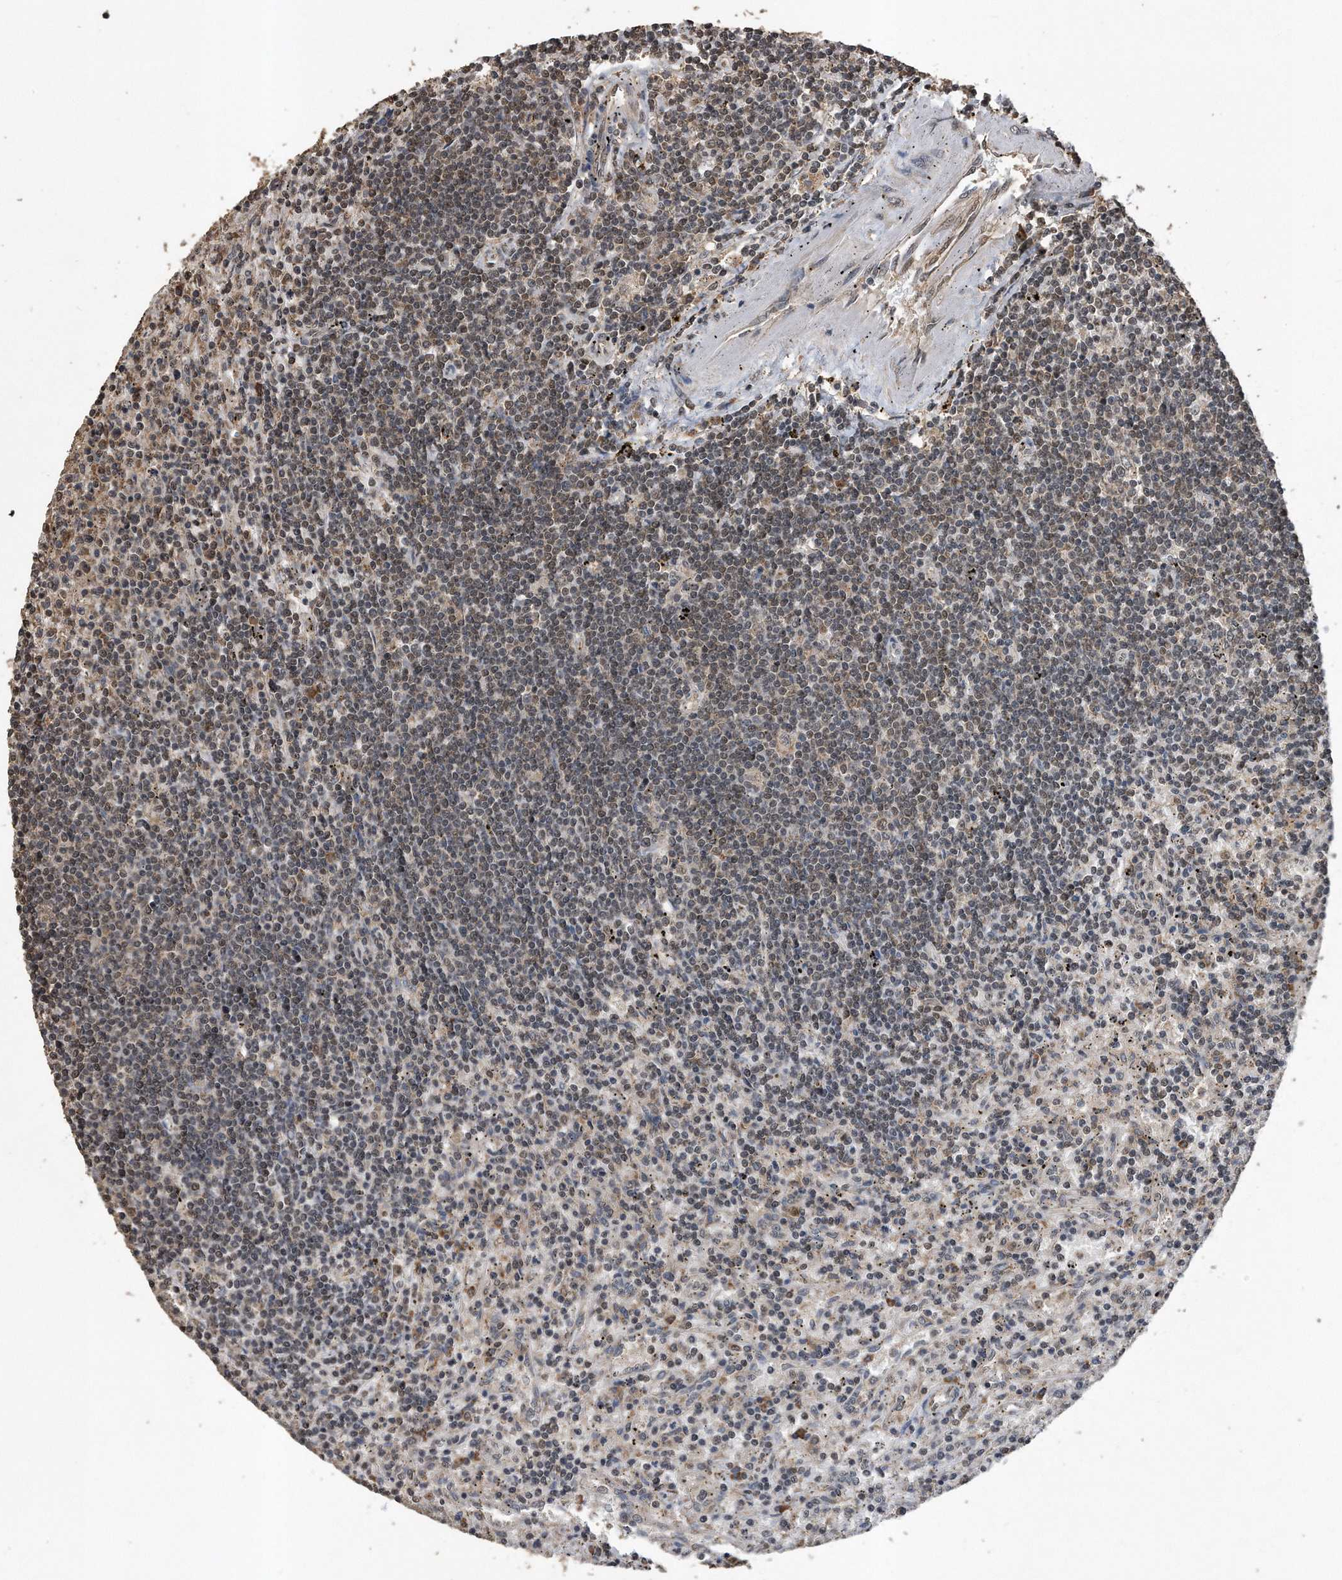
{"staining": {"intensity": "weak", "quantity": "25%-75%", "location": "nuclear"}, "tissue": "lymphoma", "cell_type": "Tumor cells", "image_type": "cancer", "snomed": [{"axis": "morphology", "description": "Malignant lymphoma, non-Hodgkin's type, Low grade"}, {"axis": "topography", "description": "Spleen"}], "caption": "Weak nuclear protein staining is present in approximately 25%-75% of tumor cells in lymphoma.", "gene": "CRYZL1", "patient": {"sex": "male", "age": 76}}